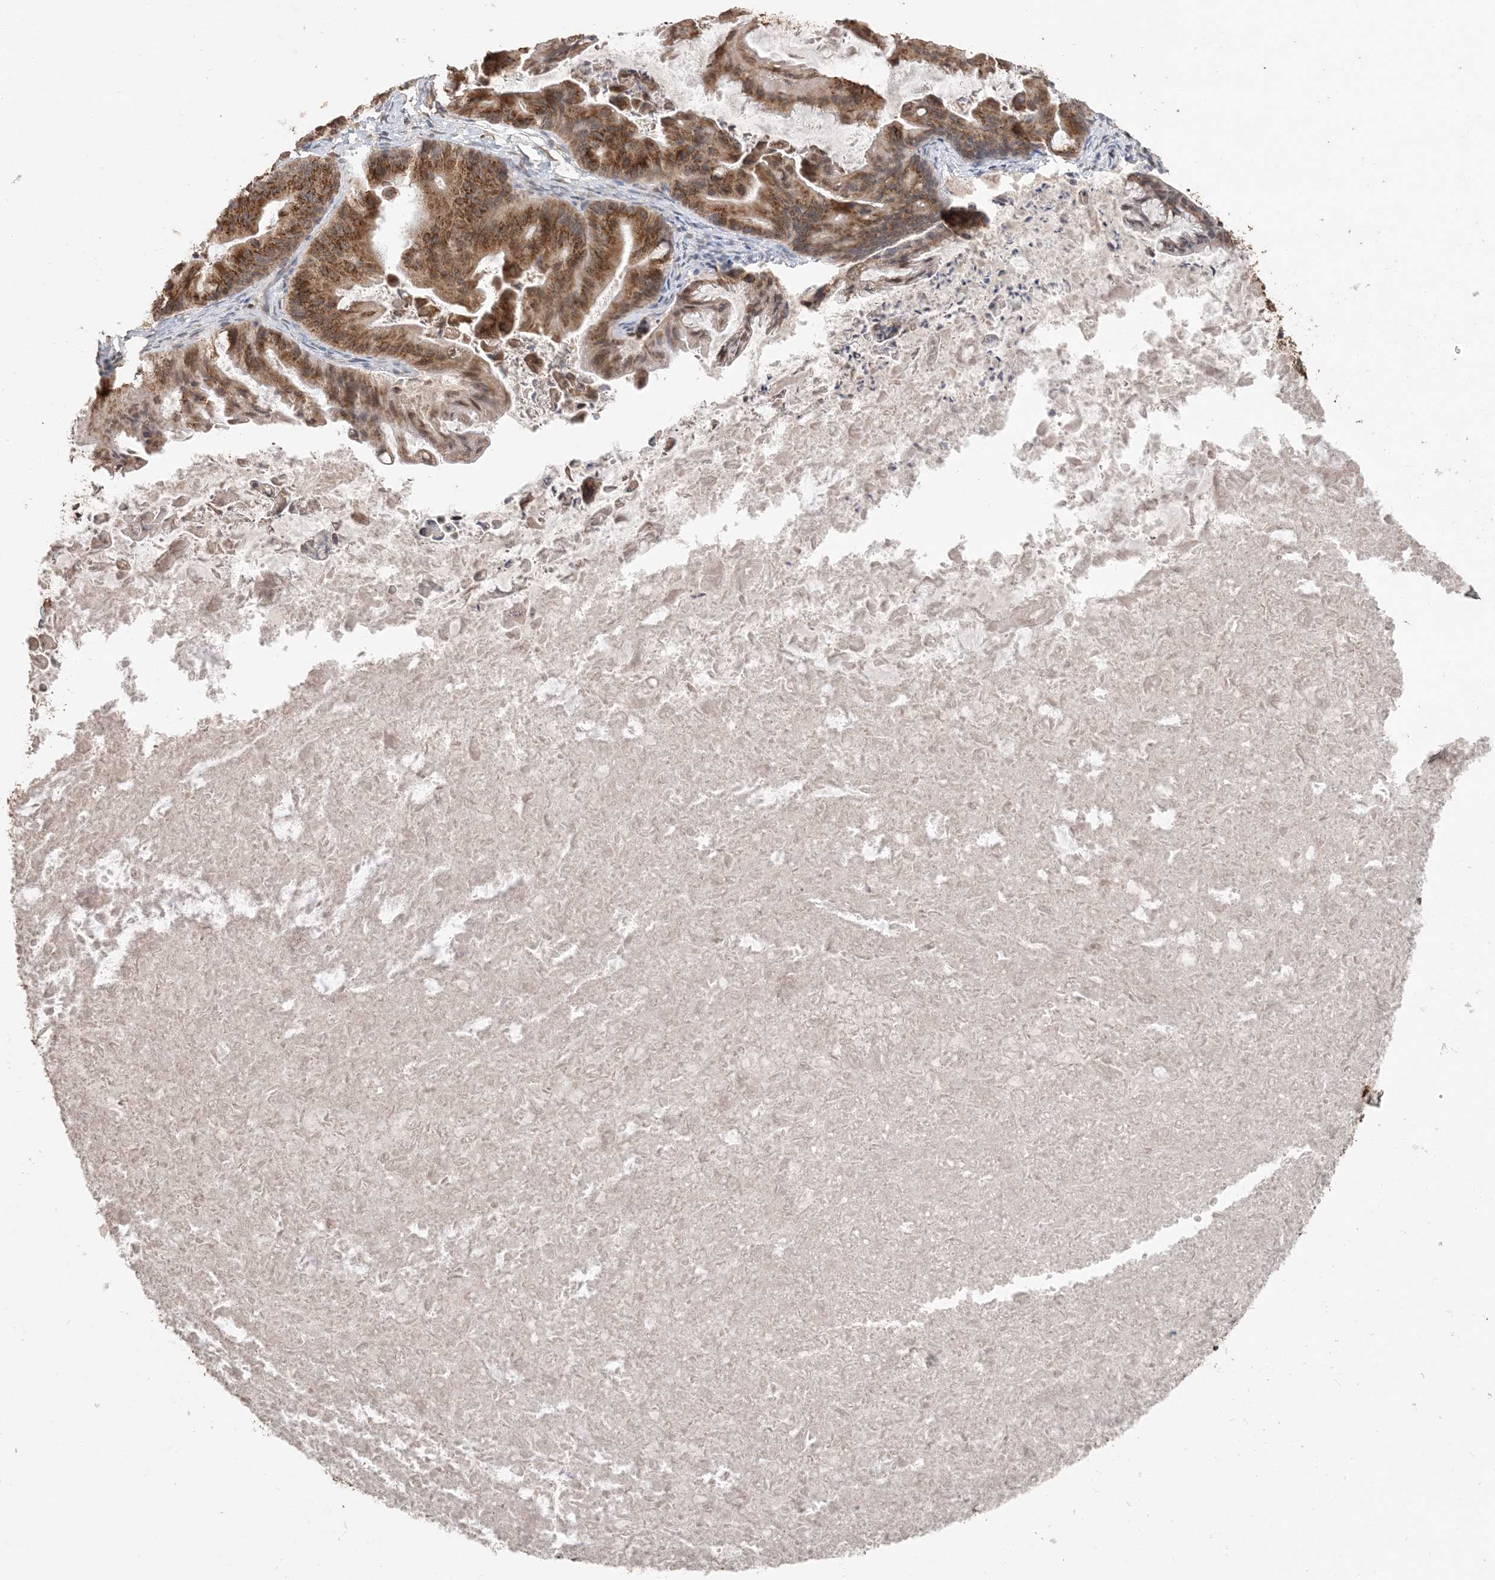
{"staining": {"intensity": "moderate", "quantity": ">75%", "location": "cytoplasmic/membranous"}, "tissue": "ovarian cancer", "cell_type": "Tumor cells", "image_type": "cancer", "snomed": [{"axis": "morphology", "description": "Cystadenocarcinoma, mucinous, NOS"}, {"axis": "topography", "description": "Ovary"}], "caption": "About >75% of tumor cells in human ovarian mucinous cystadenocarcinoma display moderate cytoplasmic/membranous protein positivity as visualized by brown immunohistochemical staining.", "gene": "RER1", "patient": {"sex": "female", "age": 37}}